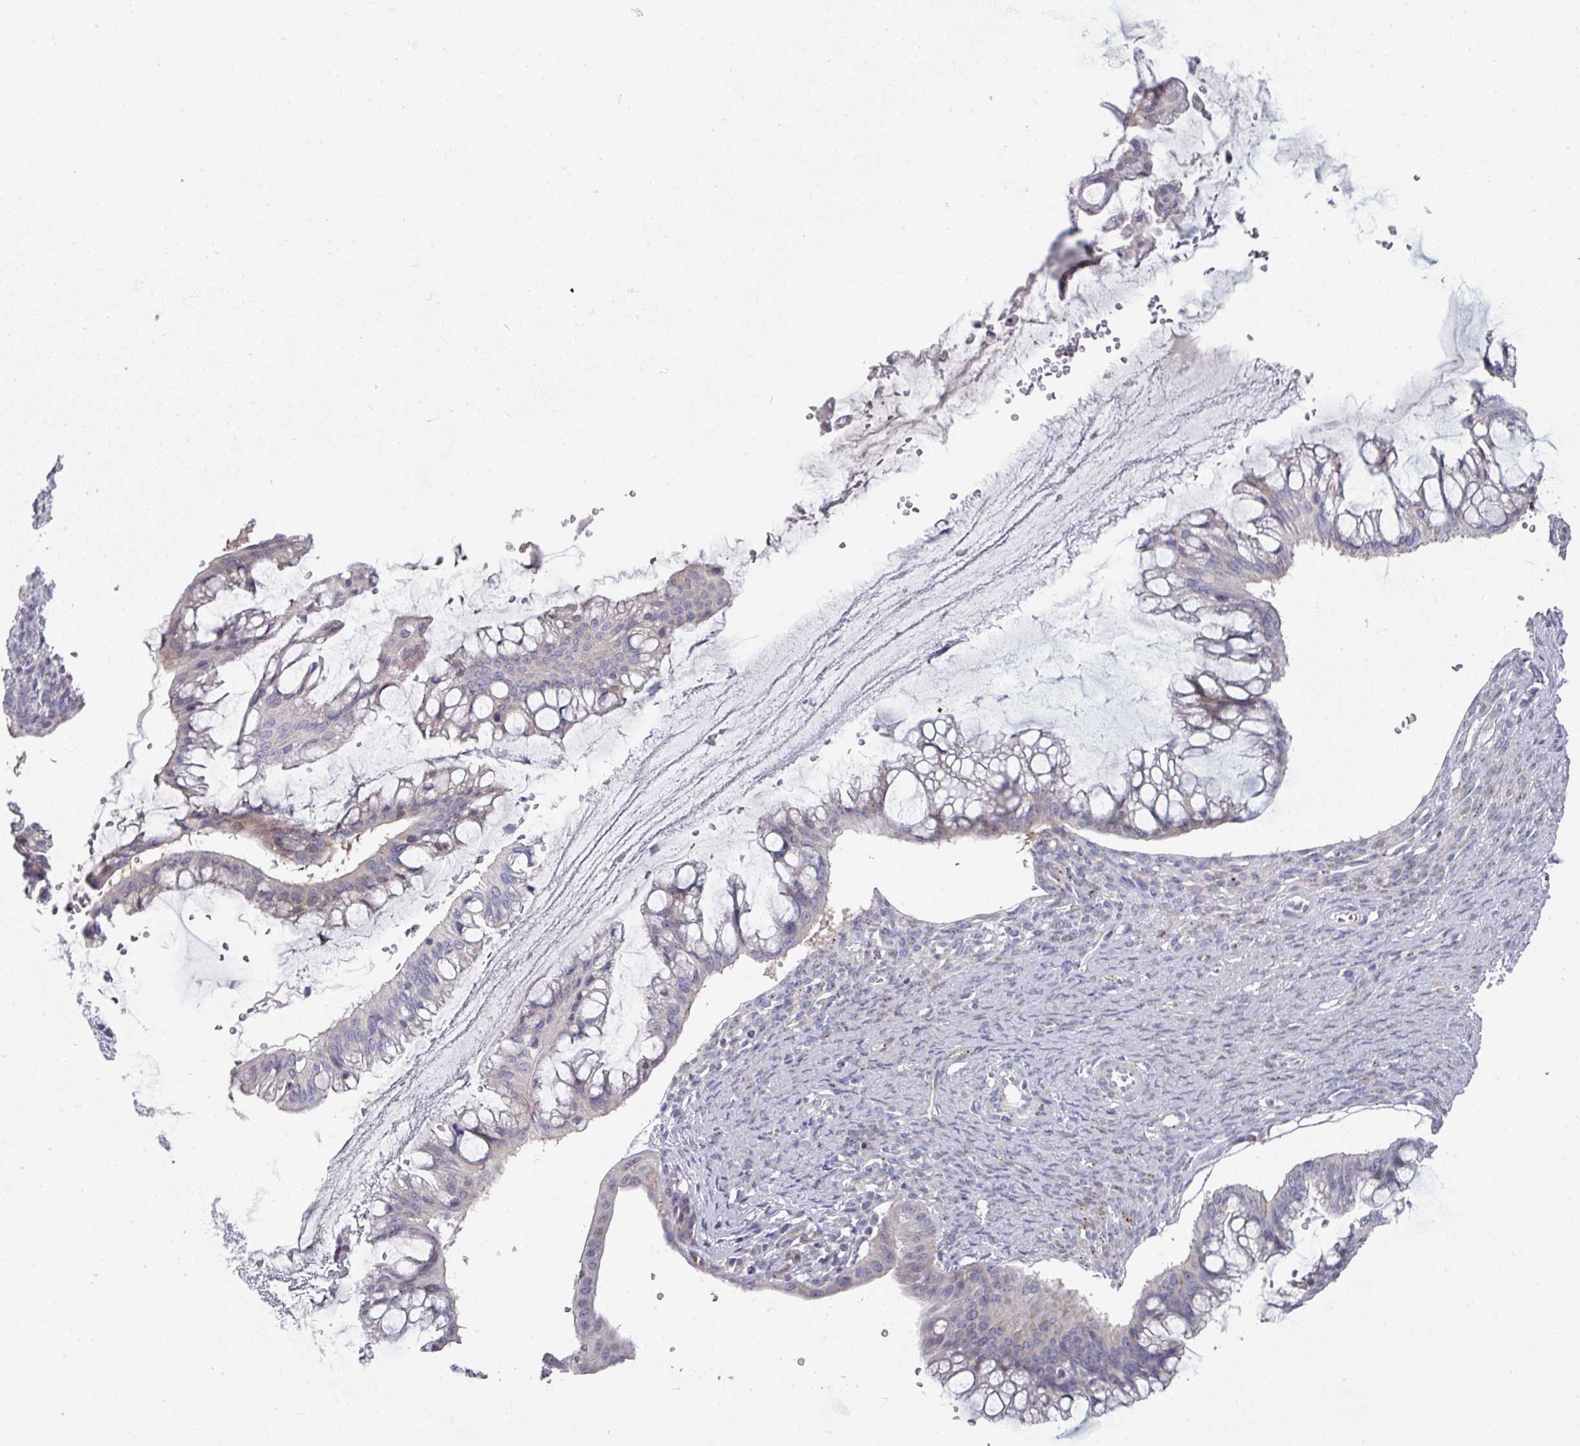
{"staining": {"intensity": "negative", "quantity": "none", "location": "none"}, "tissue": "ovarian cancer", "cell_type": "Tumor cells", "image_type": "cancer", "snomed": [{"axis": "morphology", "description": "Cystadenocarcinoma, mucinous, NOS"}, {"axis": "topography", "description": "Ovary"}], "caption": "Ovarian cancer was stained to show a protein in brown. There is no significant staining in tumor cells.", "gene": "NT5C1A", "patient": {"sex": "female", "age": 73}}